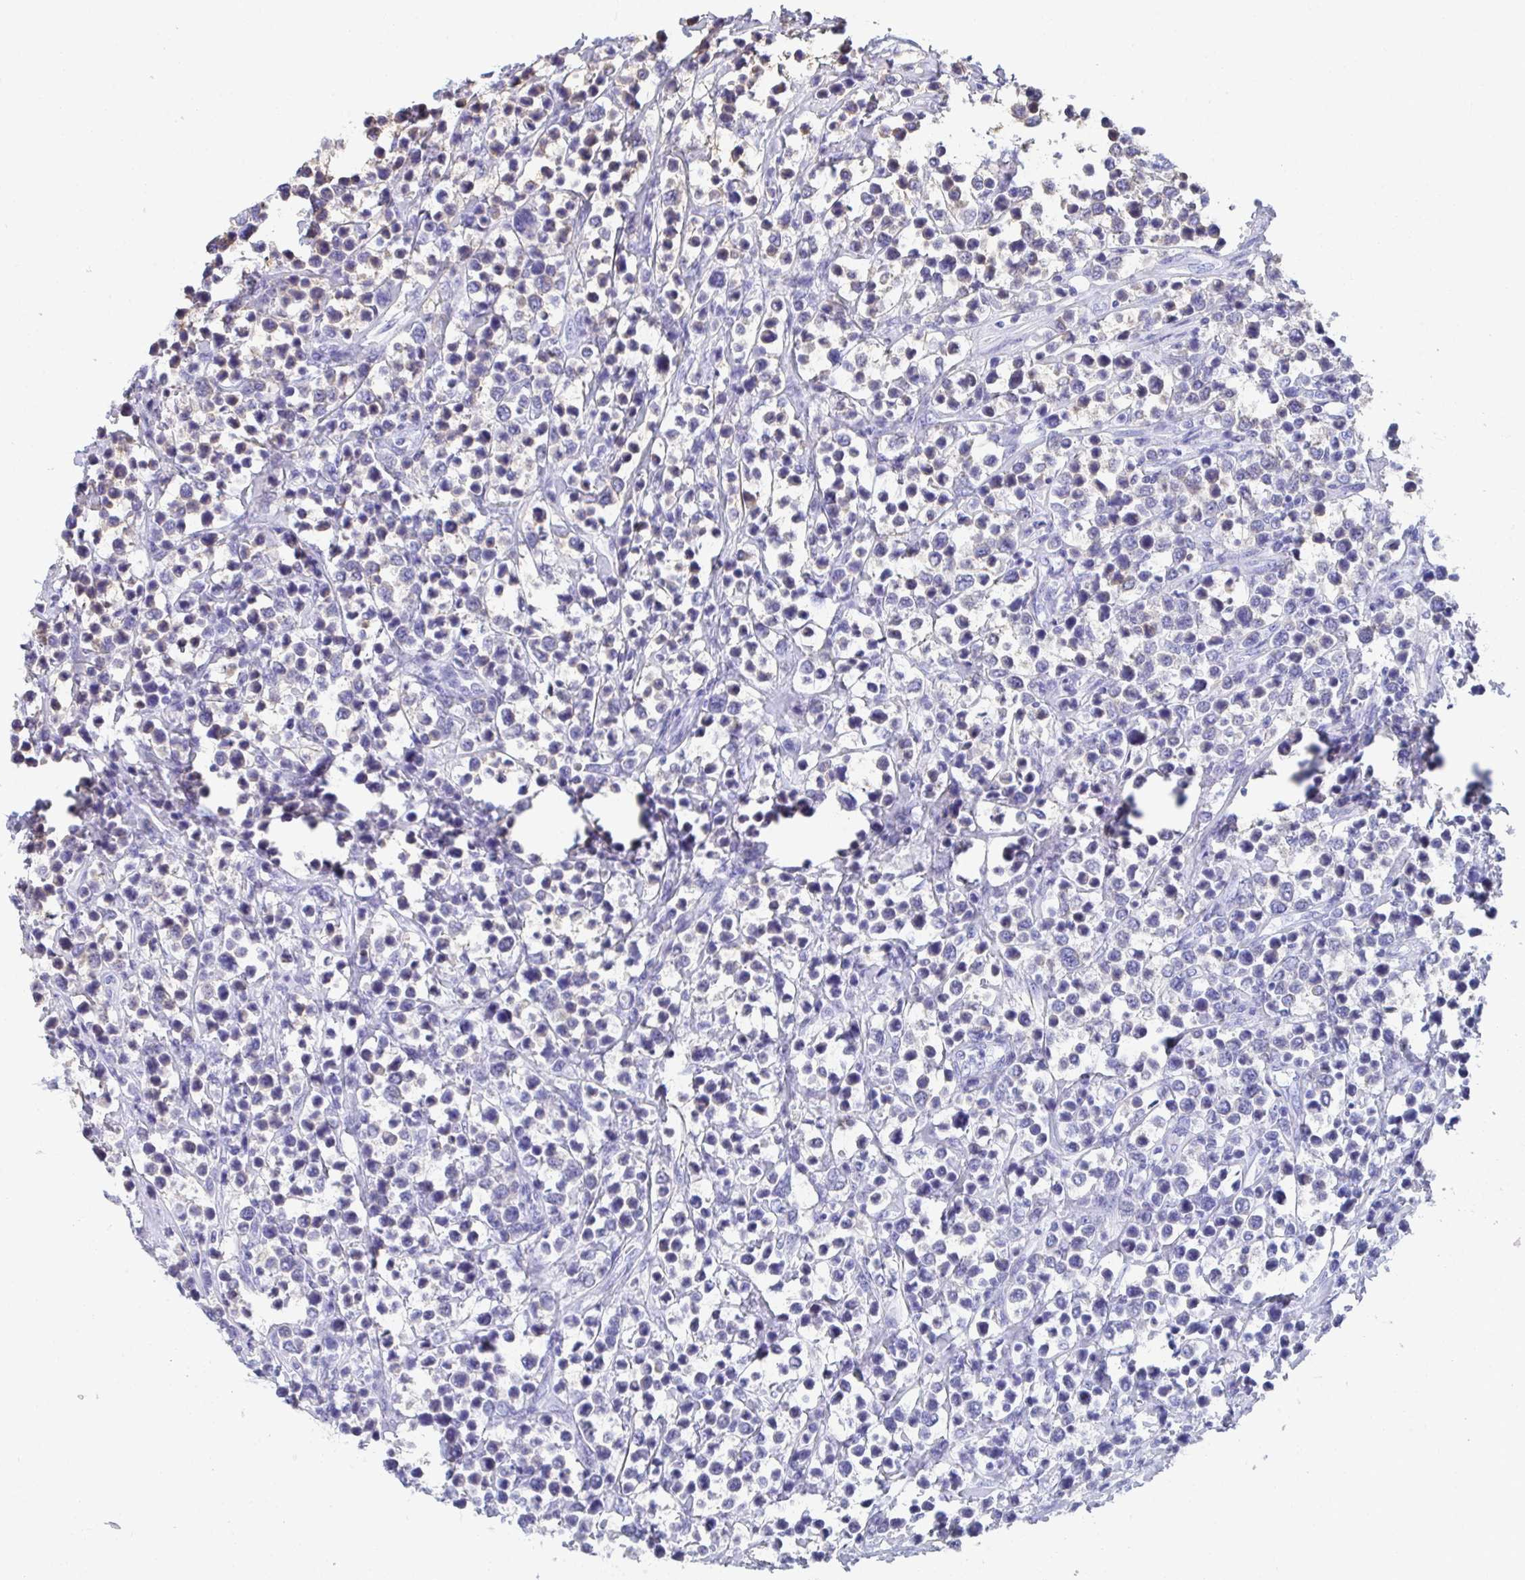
{"staining": {"intensity": "negative", "quantity": "none", "location": "none"}, "tissue": "lymphoma", "cell_type": "Tumor cells", "image_type": "cancer", "snomed": [{"axis": "morphology", "description": "Malignant lymphoma, non-Hodgkin's type, High grade"}, {"axis": "topography", "description": "Soft tissue"}], "caption": "Lymphoma was stained to show a protein in brown. There is no significant staining in tumor cells.", "gene": "CD7", "patient": {"sex": "female", "age": 56}}